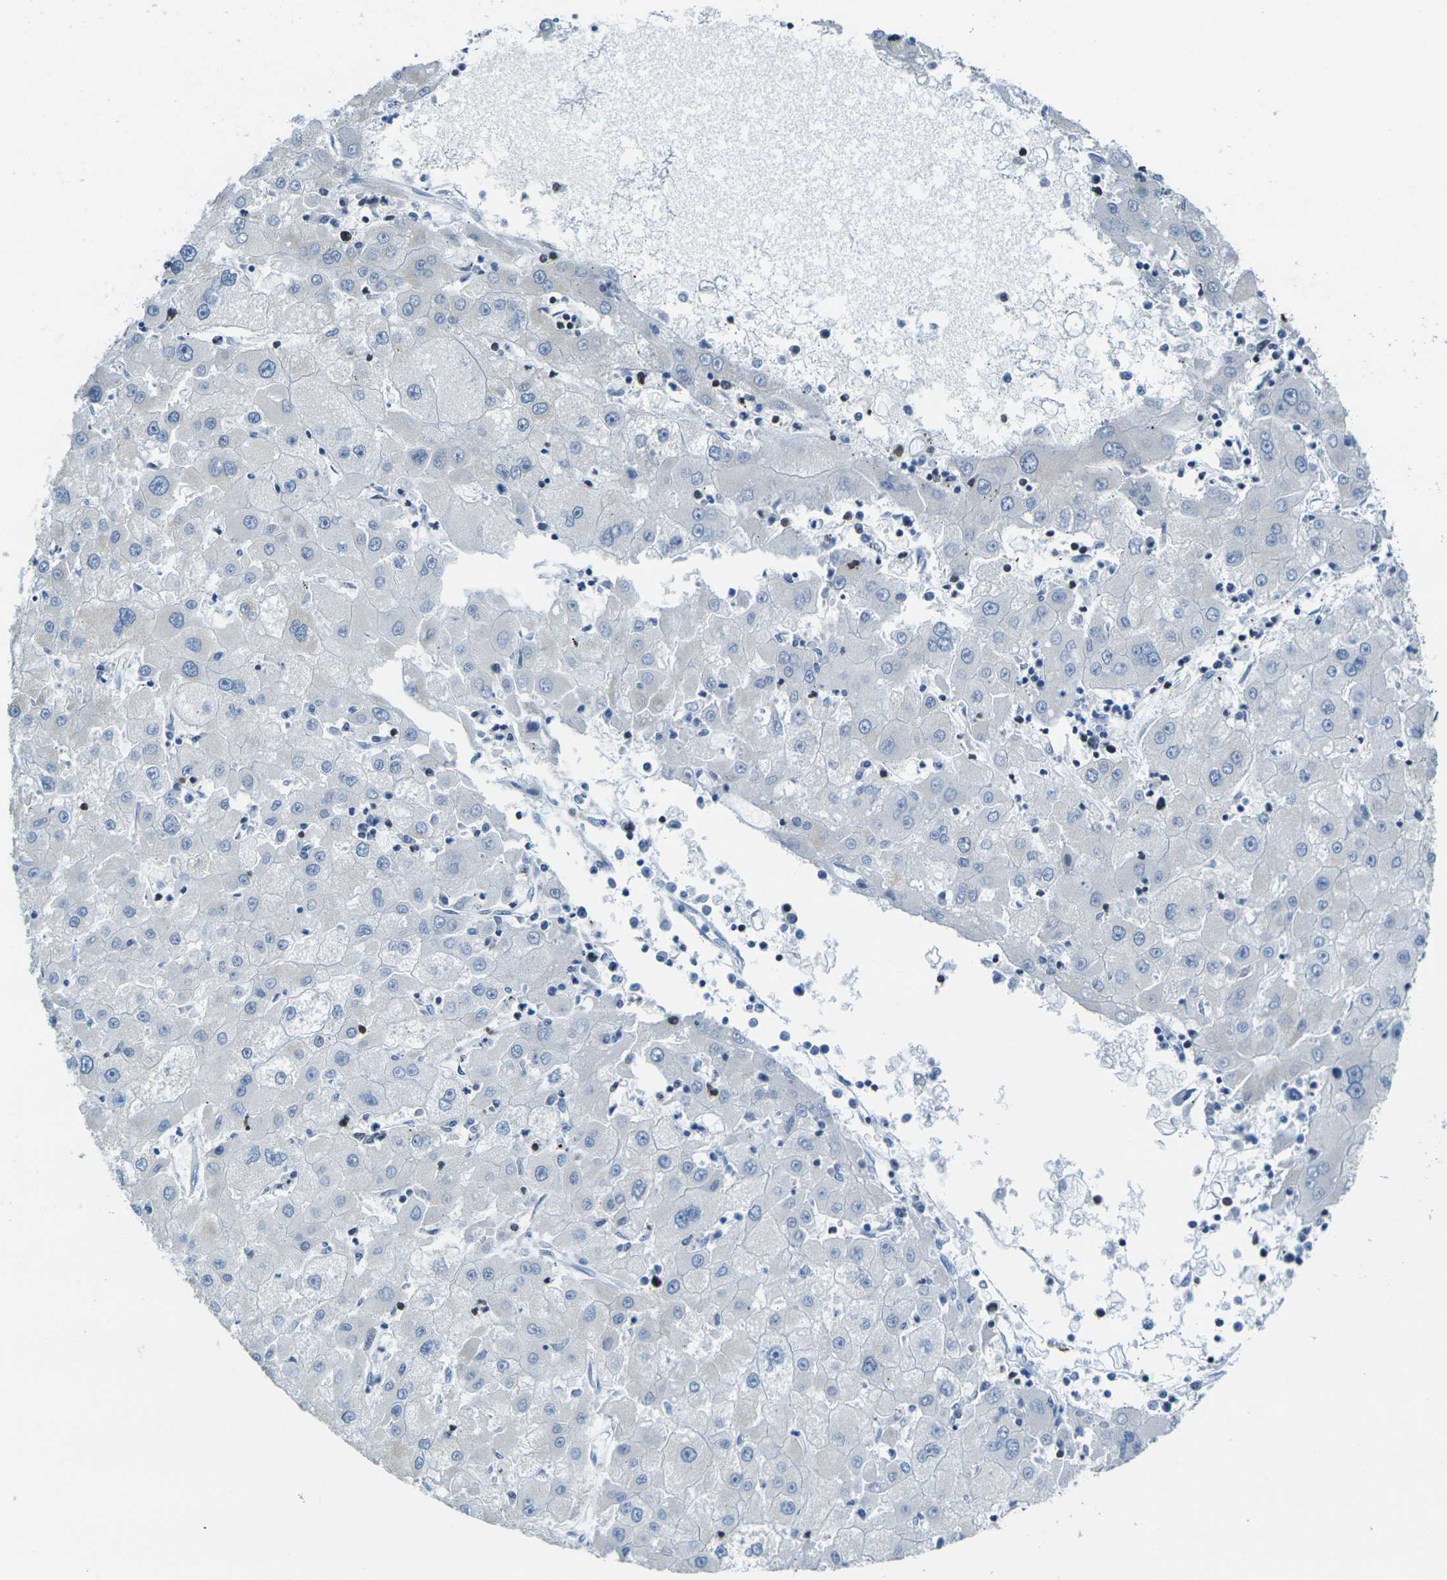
{"staining": {"intensity": "negative", "quantity": "none", "location": "none"}, "tissue": "liver cancer", "cell_type": "Tumor cells", "image_type": "cancer", "snomed": [{"axis": "morphology", "description": "Carcinoma, Hepatocellular, NOS"}, {"axis": "topography", "description": "Liver"}], "caption": "This is an immunohistochemistry (IHC) photomicrograph of human hepatocellular carcinoma (liver). There is no positivity in tumor cells.", "gene": "BRDT", "patient": {"sex": "male", "age": 72}}